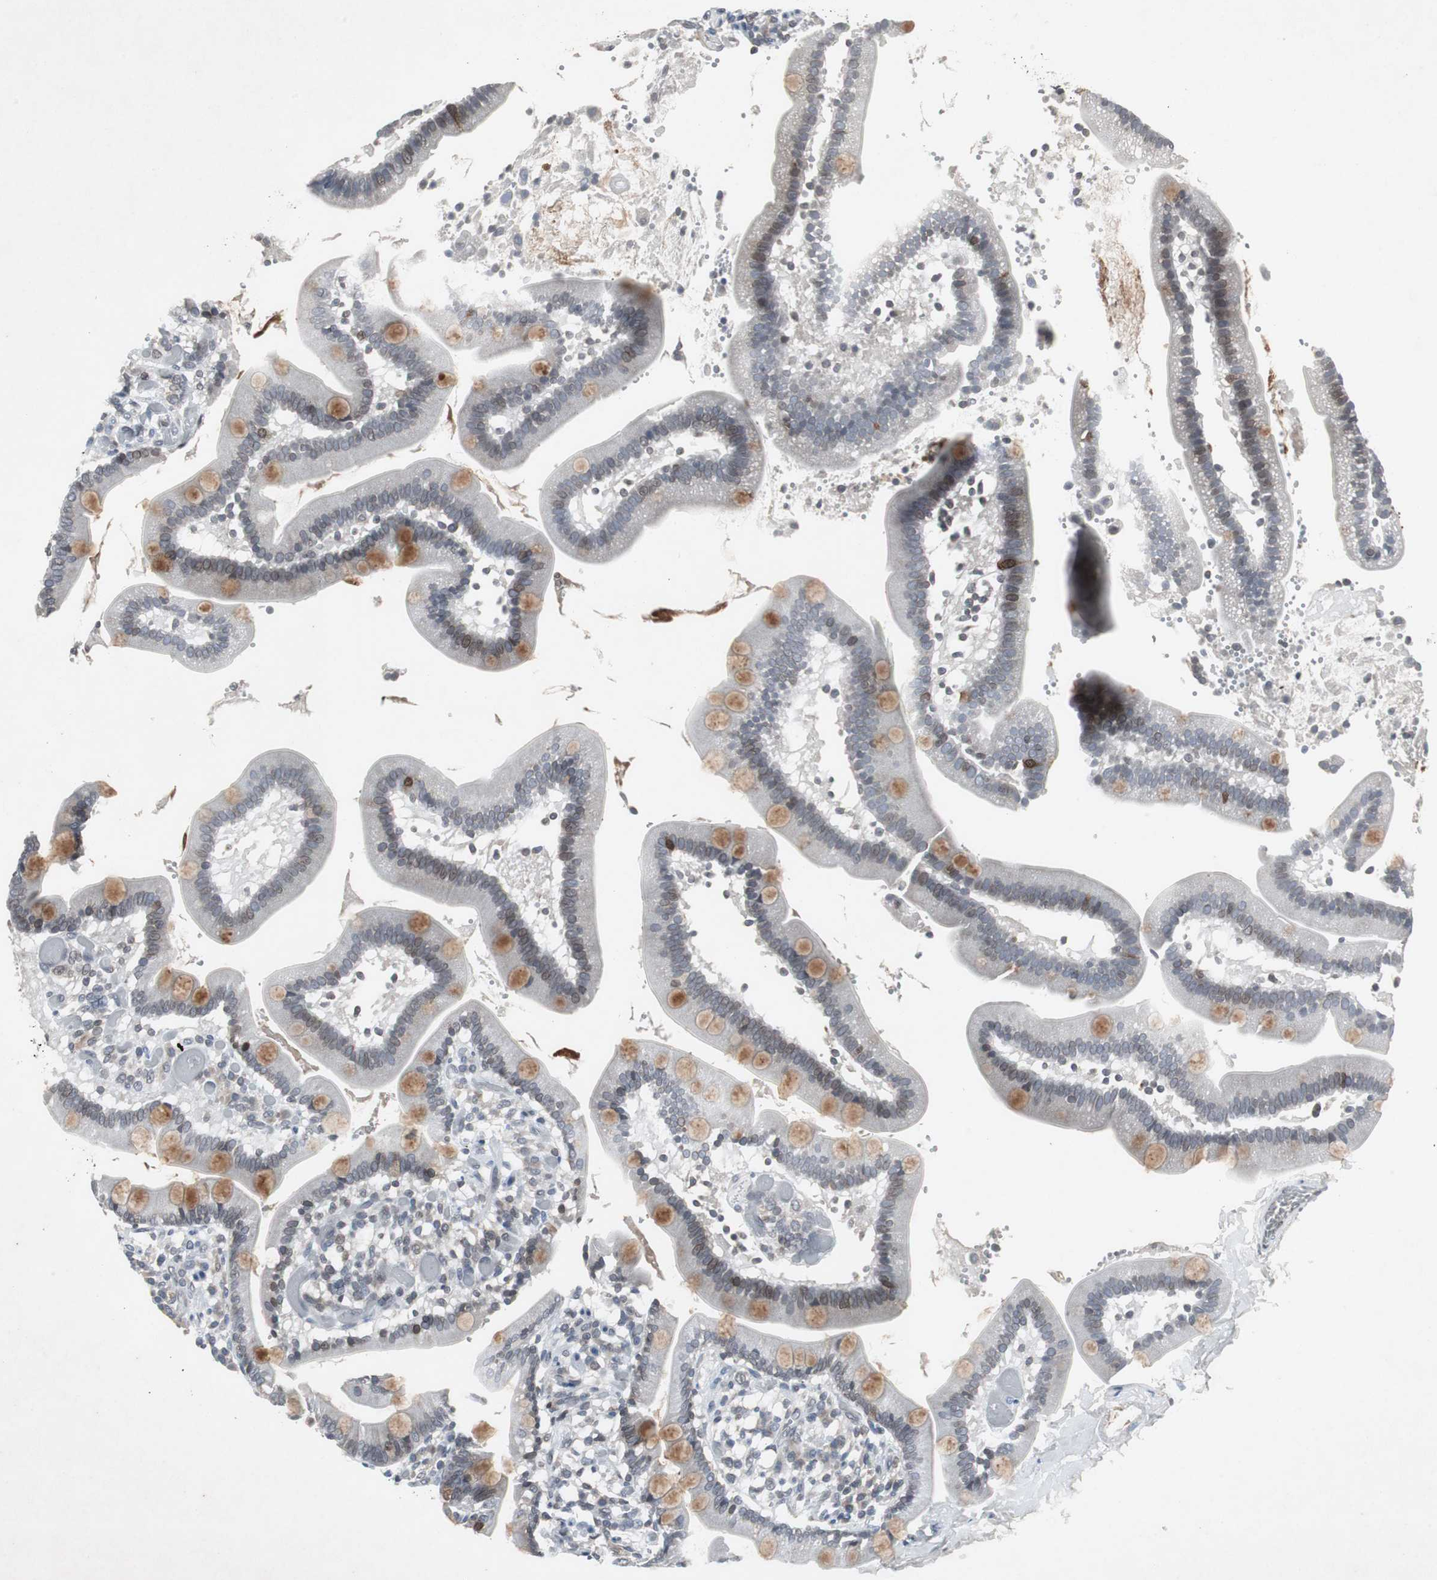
{"staining": {"intensity": "moderate", "quantity": "25%-75%", "location": "cytoplasmic/membranous"}, "tissue": "duodenum", "cell_type": "Glandular cells", "image_type": "normal", "snomed": [{"axis": "morphology", "description": "Normal tissue, NOS"}, {"axis": "topography", "description": "Duodenum"}], "caption": "Unremarkable duodenum shows moderate cytoplasmic/membranous positivity in about 25%-75% of glandular cells.", "gene": "ZNF396", "patient": {"sex": "male", "age": 66}}